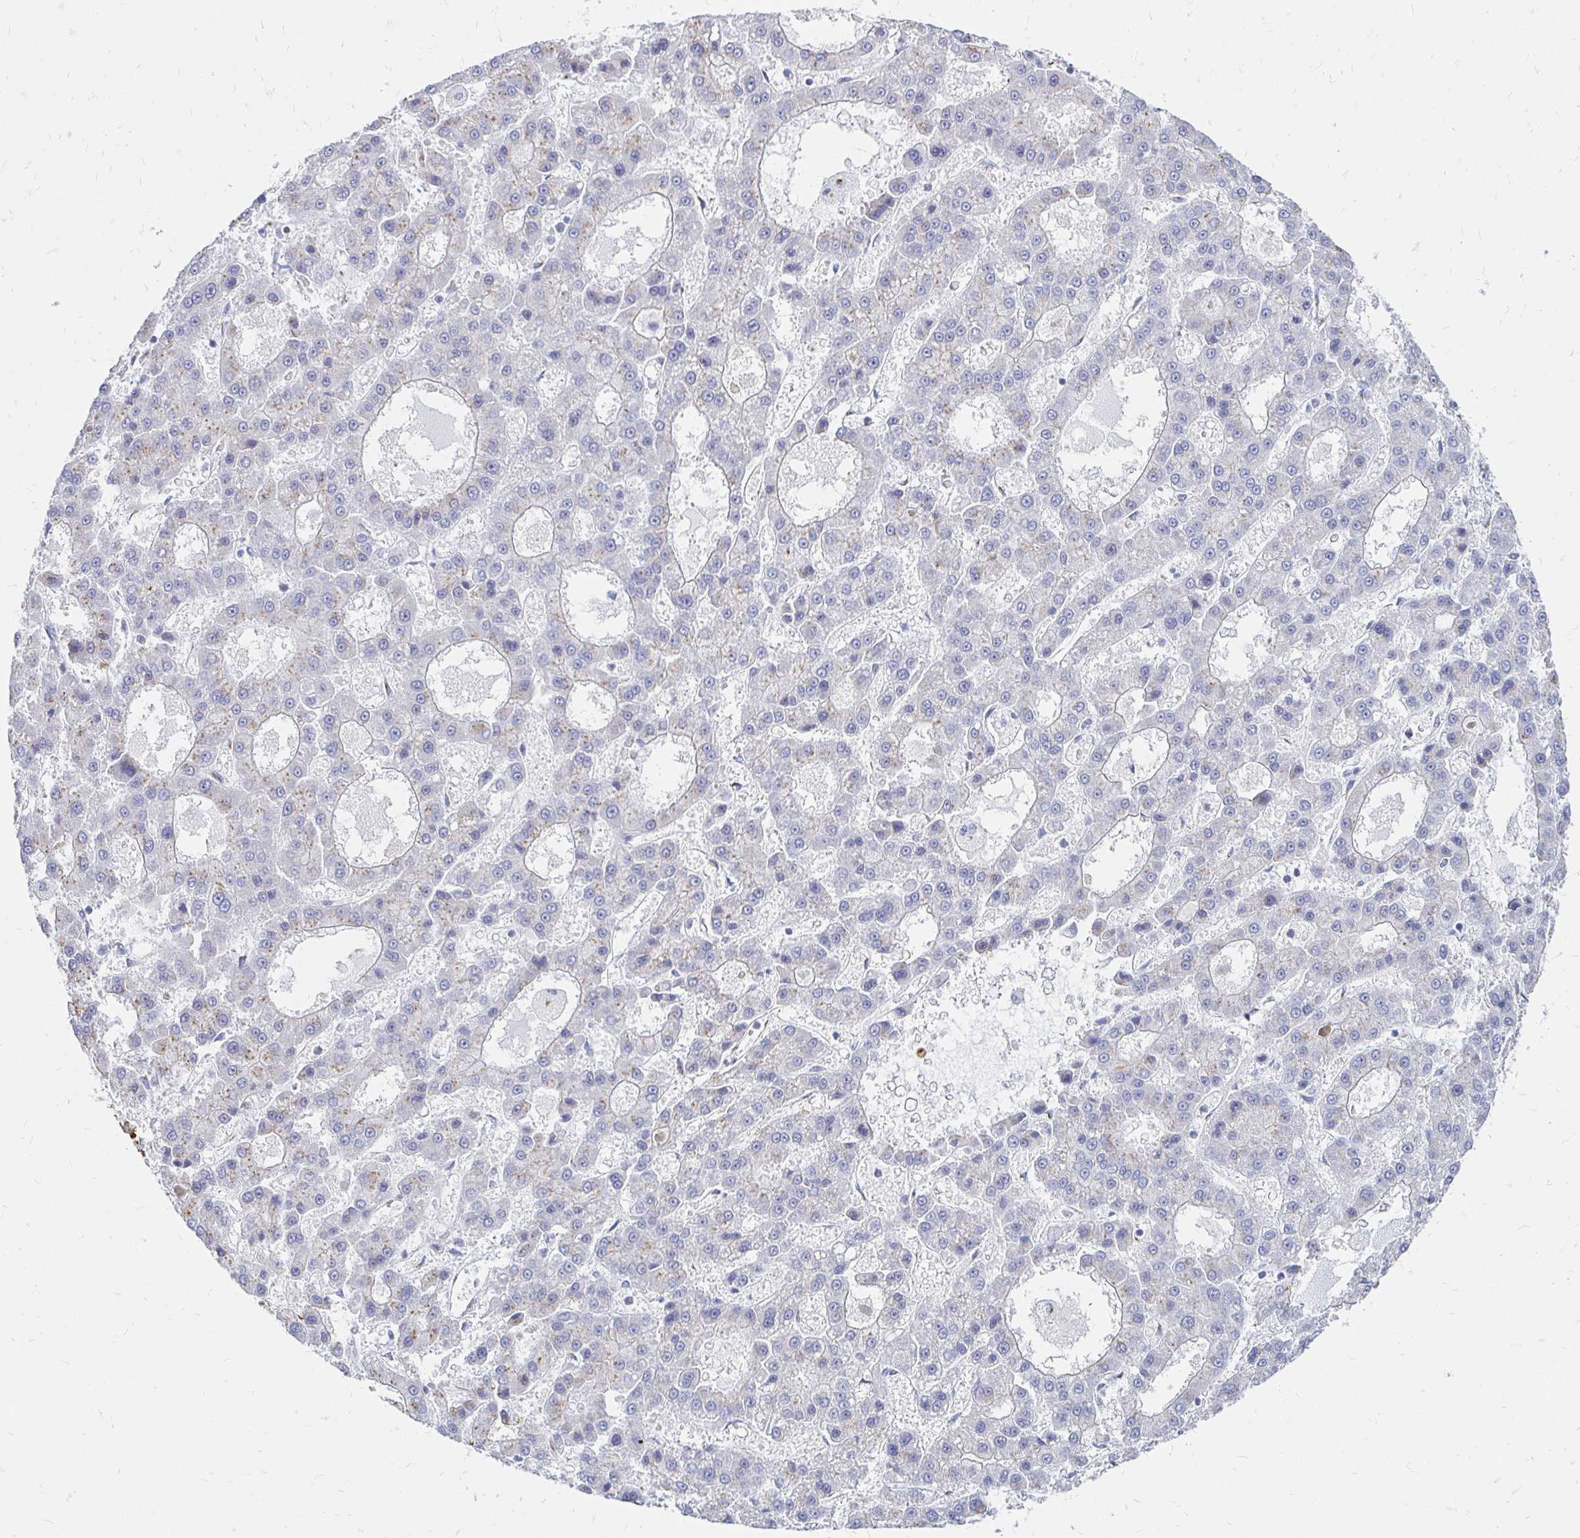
{"staining": {"intensity": "weak", "quantity": "25%-75%", "location": "cytoplasmic/membranous"}, "tissue": "liver cancer", "cell_type": "Tumor cells", "image_type": "cancer", "snomed": [{"axis": "morphology", "description": "Carcinoma, Hepatocellular, NOS"}, {"axis": "topography", "description": "Liver"}], "caption": "Immunohistochemistry micrograph of neoplastic tissue: human liver cancer (hepatocellular carcinoma) stained using IHC reveals low levels of weak protein expression localized specifically in the cytoplasmic/membranous of tumor cells, appearing as a cytoplasmic/membranous brown color.", "gene": "PAGE4", "patient": {"sex": "male", "age": 70}}